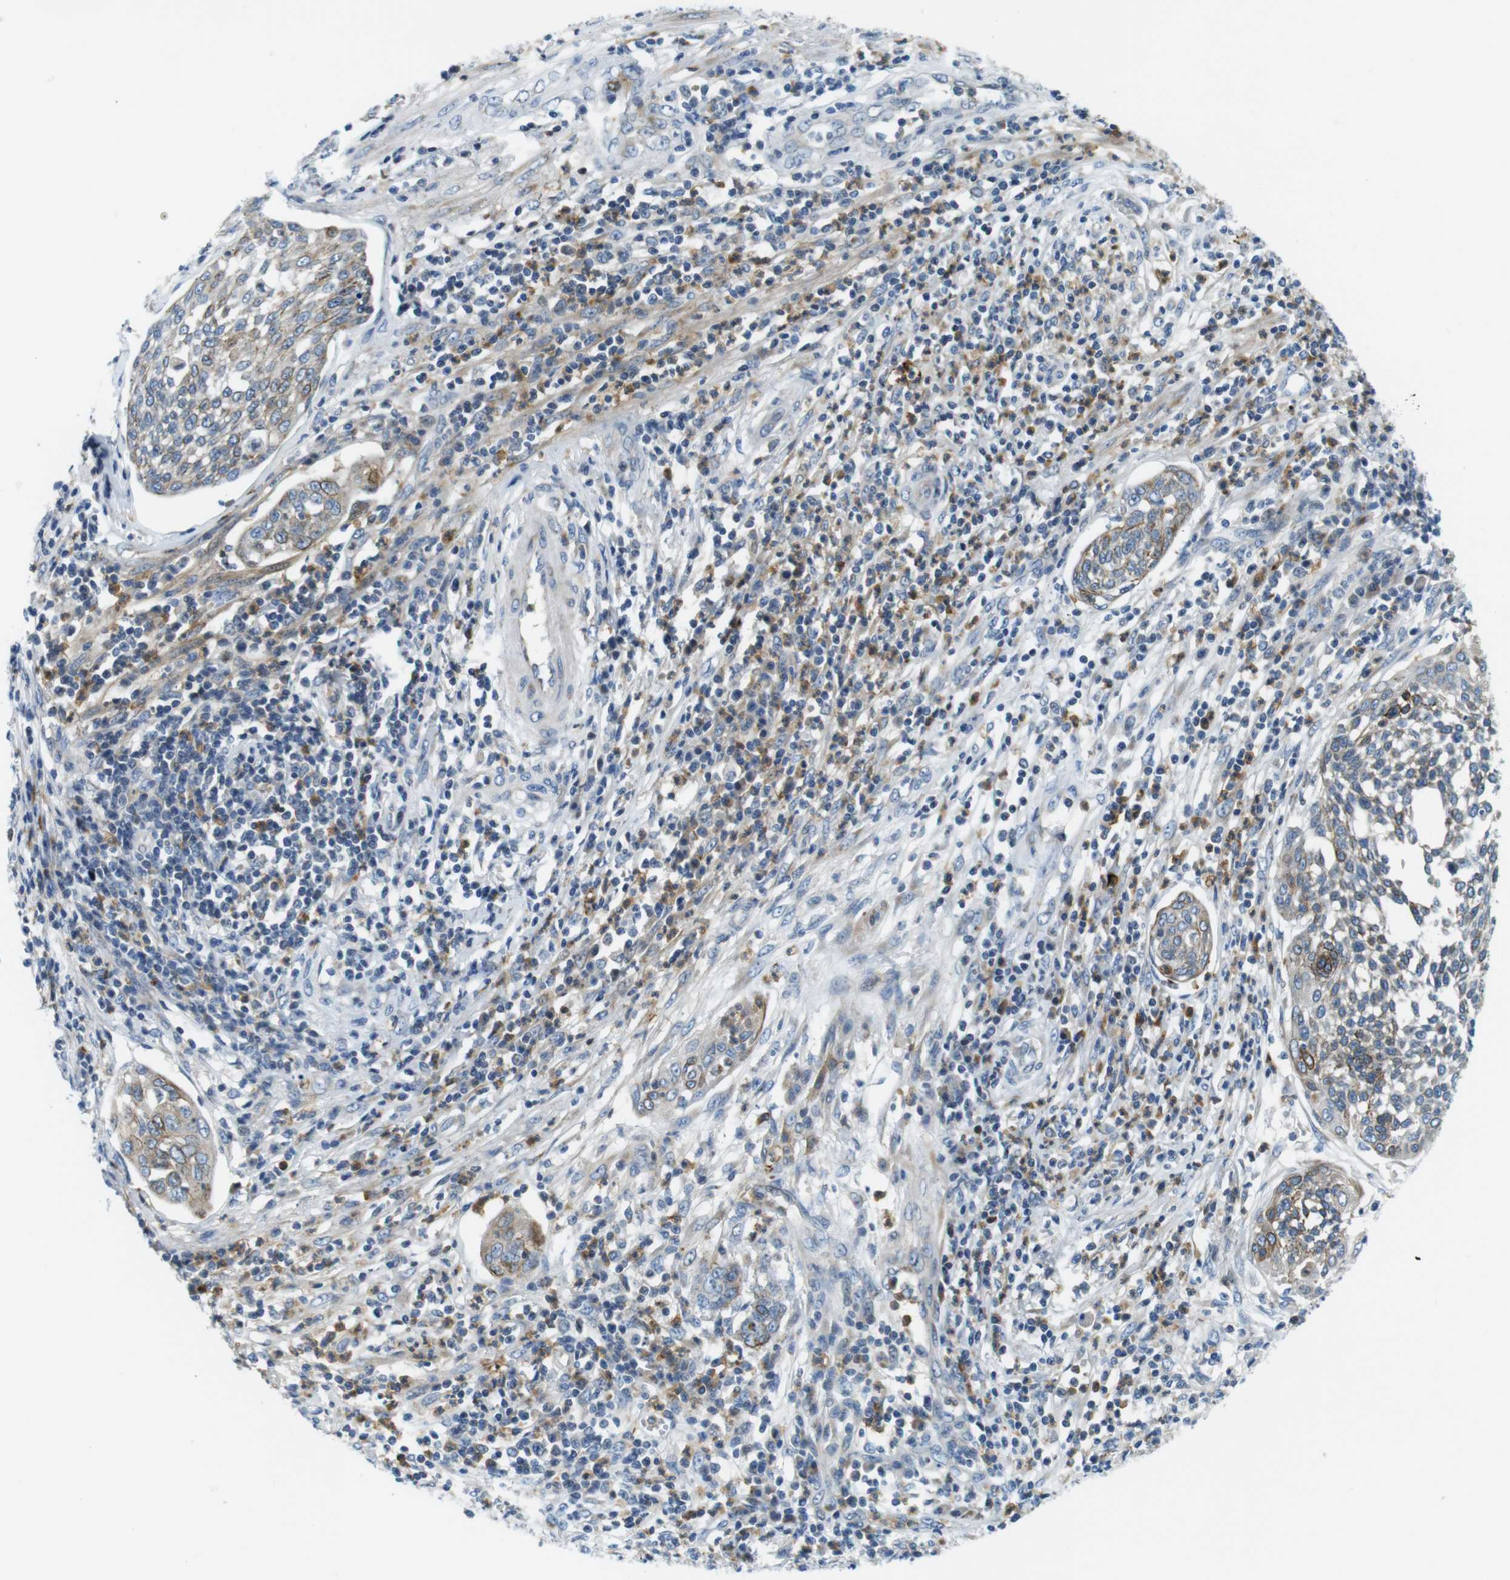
{"staining": {"intensity": "weak", "quantity": "25%-75%", "location": "cytoplasmic/membranous"}, "tissue": "cervical cancer", "cell_type": "Tumor cells", "image_type": "cancer", "snomed": [{"axis": "morphology", "description": "Squamous cell carcinoma, NOS"}, {"axis": "topography", "description": "Cervix"}], "caption": "Protein analysis of cervical cancer tissue reveals weak cytoplasmic/membranous positivity in about 25%-75% of tumor cells.", "gene": "ZDHHC3", "patient": {"sex": "female", "age": 34}}